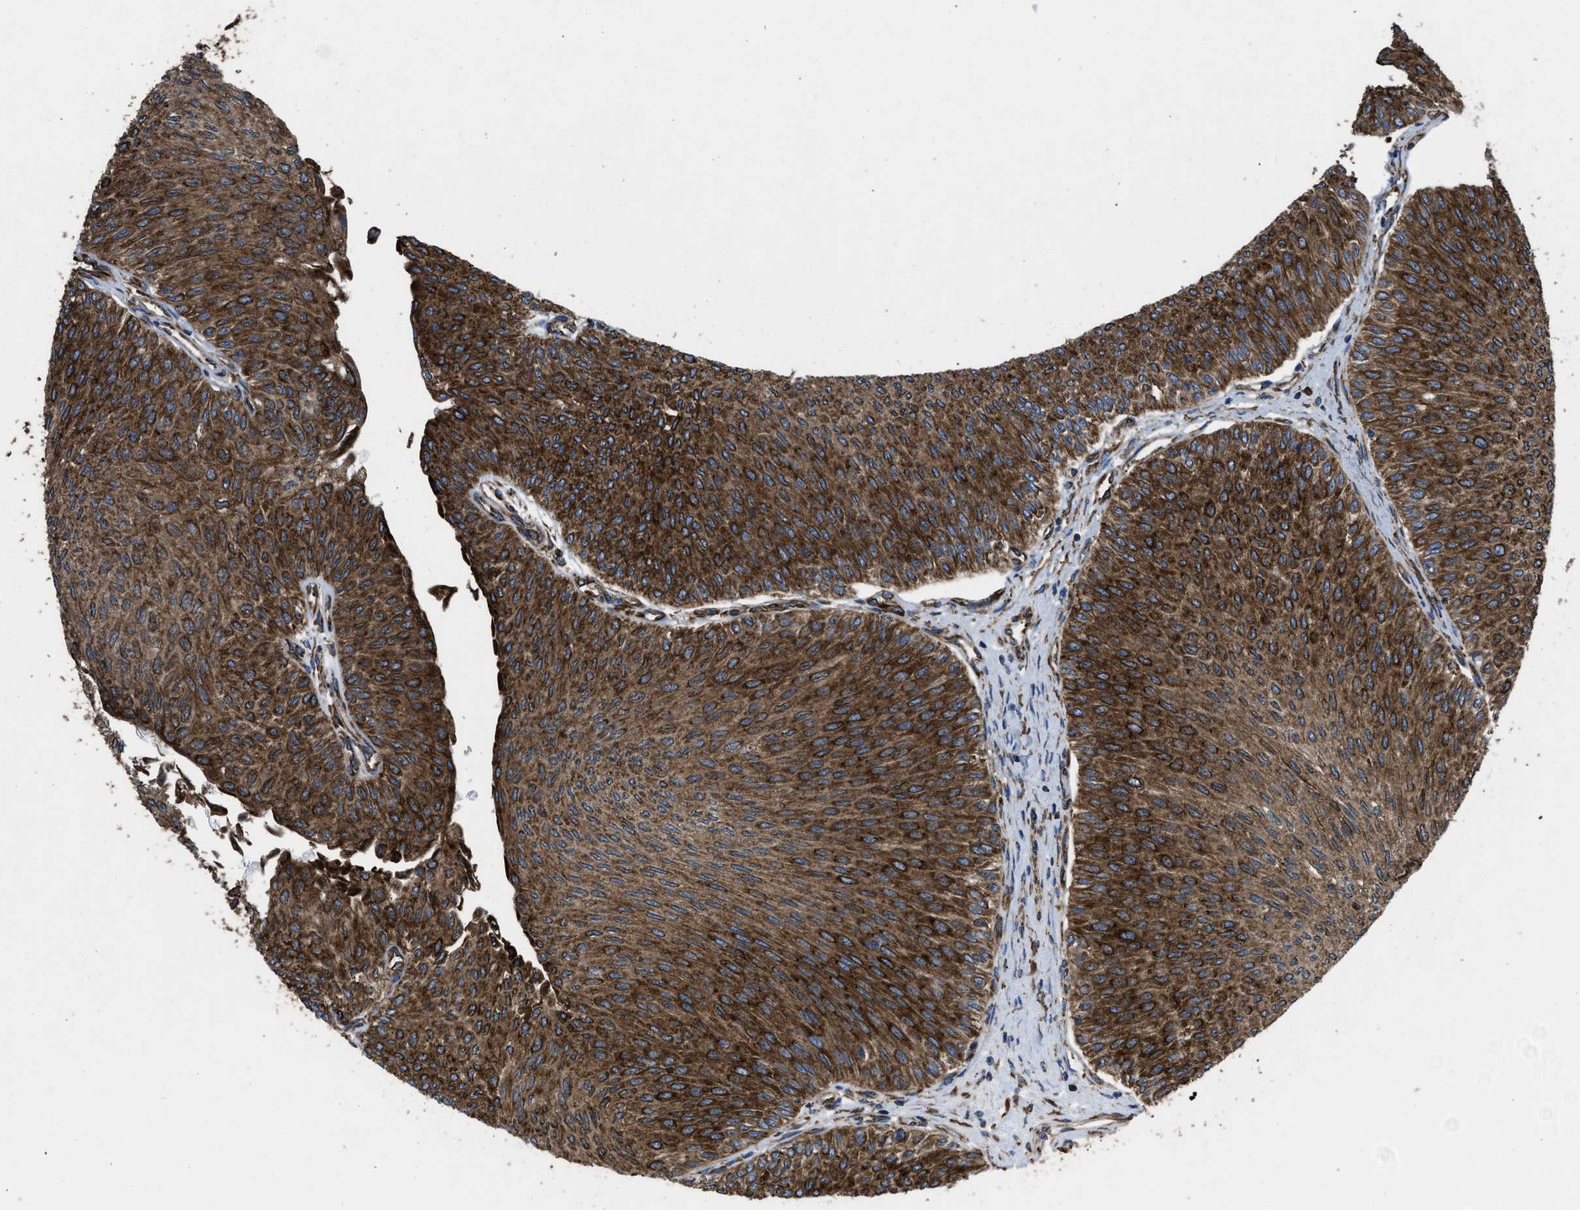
{"staining": {"intensity": "strong", "quantity": ">75%", "location": "cytoplasmic/membranous"}, "tissue": "urothelial cancer", "cell_type": "Tumor cells", "image_type": "cancer", "snomed": [{"axis": "morphology", "description": "Urothelial carcinoma, Low grade"}, {"axis": "topography", "description": "Urinary bladder"}], "caption": "The immunohistochemical stain highlights strong cytoplasmic/membranous expression in tumor cells of low-grade urothelial carcinoma tissue. (DAB IHC, brown staining for protein, blue staining for nuclei).", "gene": "CAPRIN1", "patient": {"sex": "male", "age": 78}}